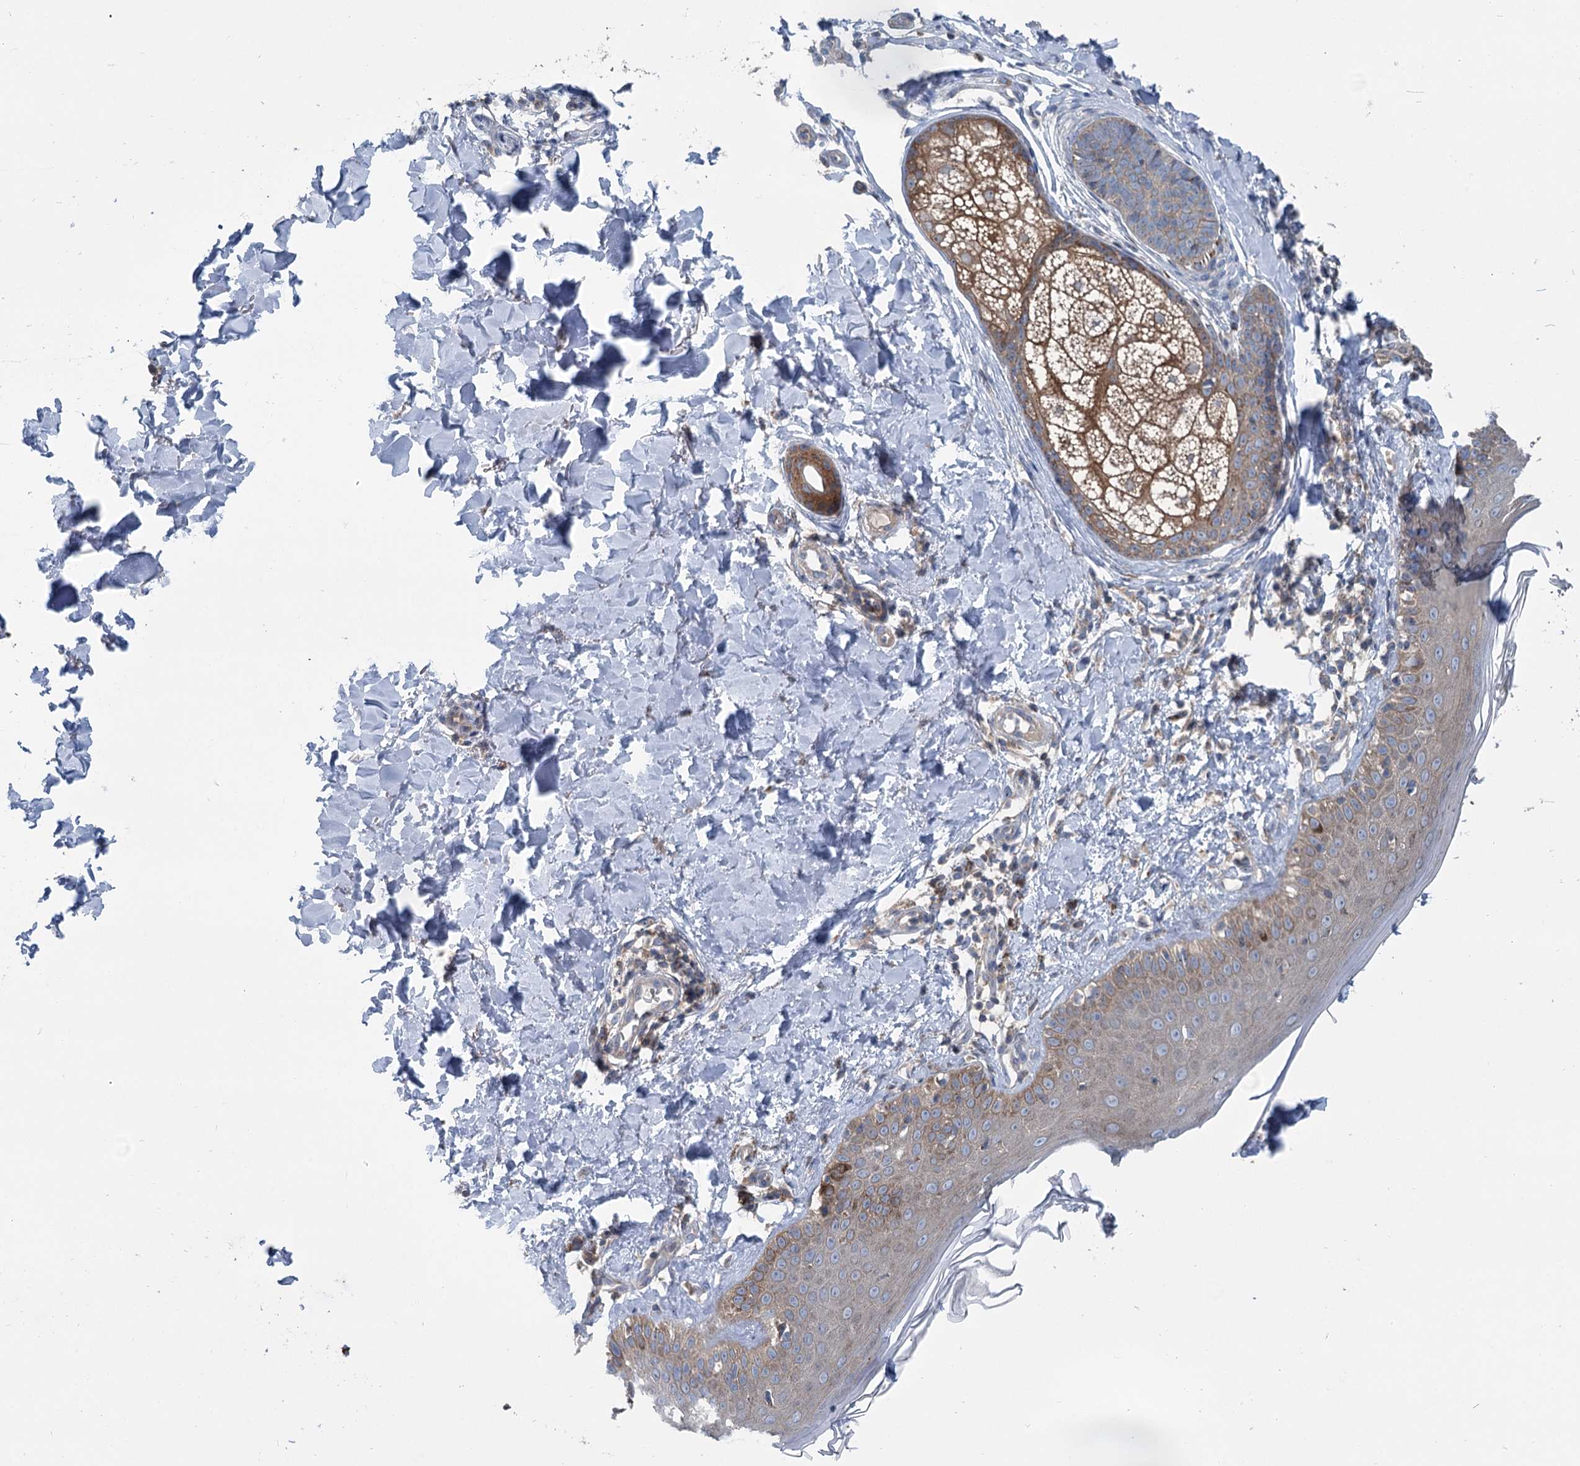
{"staining": {"intensity": "negative", "quantity": "none", "location": "none"}, "tissue": "skin", "cell_type": "Fibroblasts", "image_type": "normal", "snomed": [{"axis": "morphology", "description": "Normal tissue, NOS"}, {"axis": "topography", "description": "Skin"}], "caption": "A photomicrograph of skin stained for a protein shows no brown staining in fibroblasts. (DAB (3,3'-diaminobenzidine) IHC, high magnification).", "gene": "MARK2", "patient": {"sex": "male", "age": 52}}